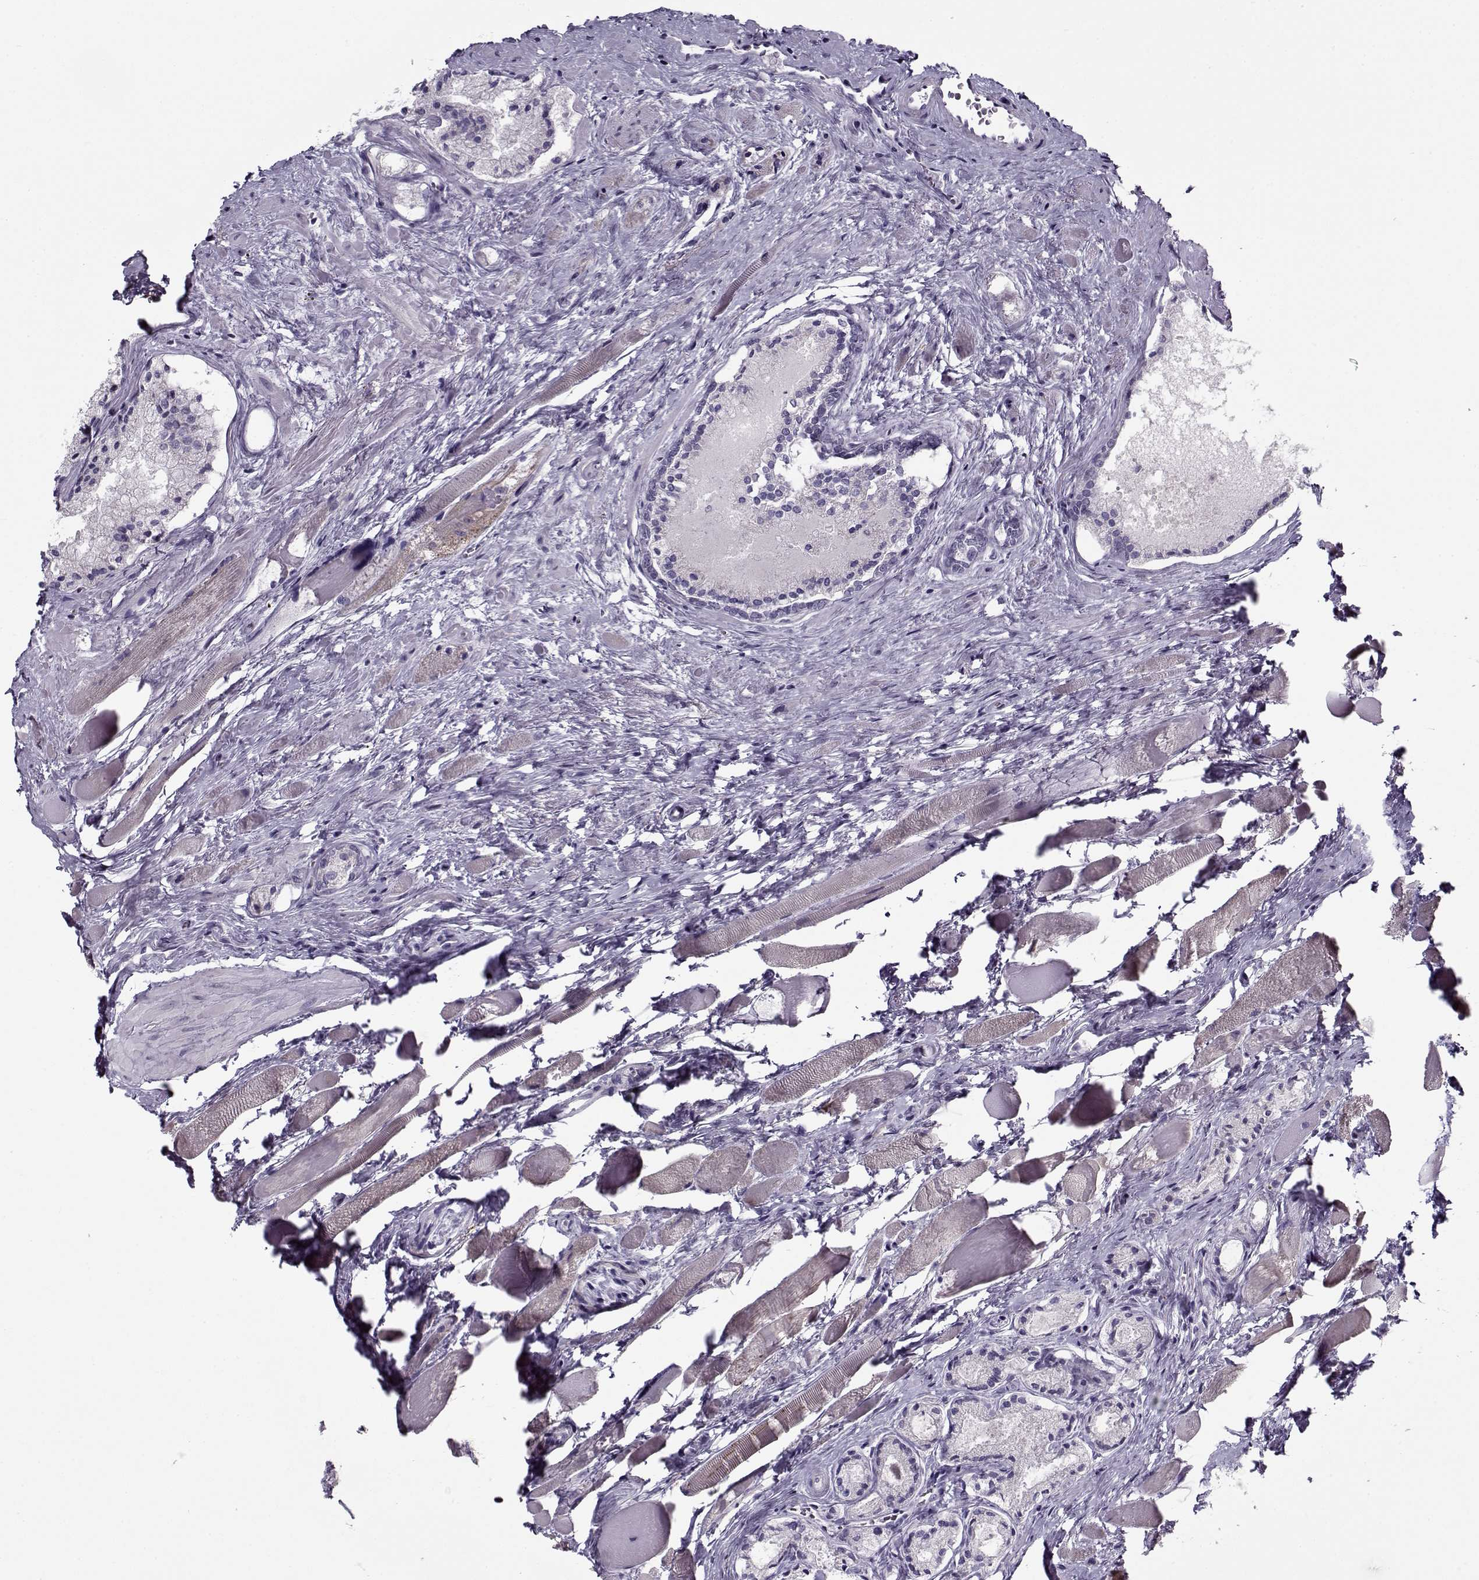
{"staining": {"intensity": "negative", "quantity": "none", "location": "none"}, "tissue": "prostate cancer", "cell_type": "Tumor cells", "image_type": "cancer", "snomed": [{"axis": "morphology", "description": "Adenocarcinoma, NOS"}, {"axis": "morphology", "description": "Adenocarcinoma, High grade"}, {"axis": "topography", "description": "Prostate"}], "caption": "Histopathology image shows no protein expression in tumor cells of prostate cancer tissue.", "gene": "PP2D1", "patient": {"sex": "male", "age": 62}}